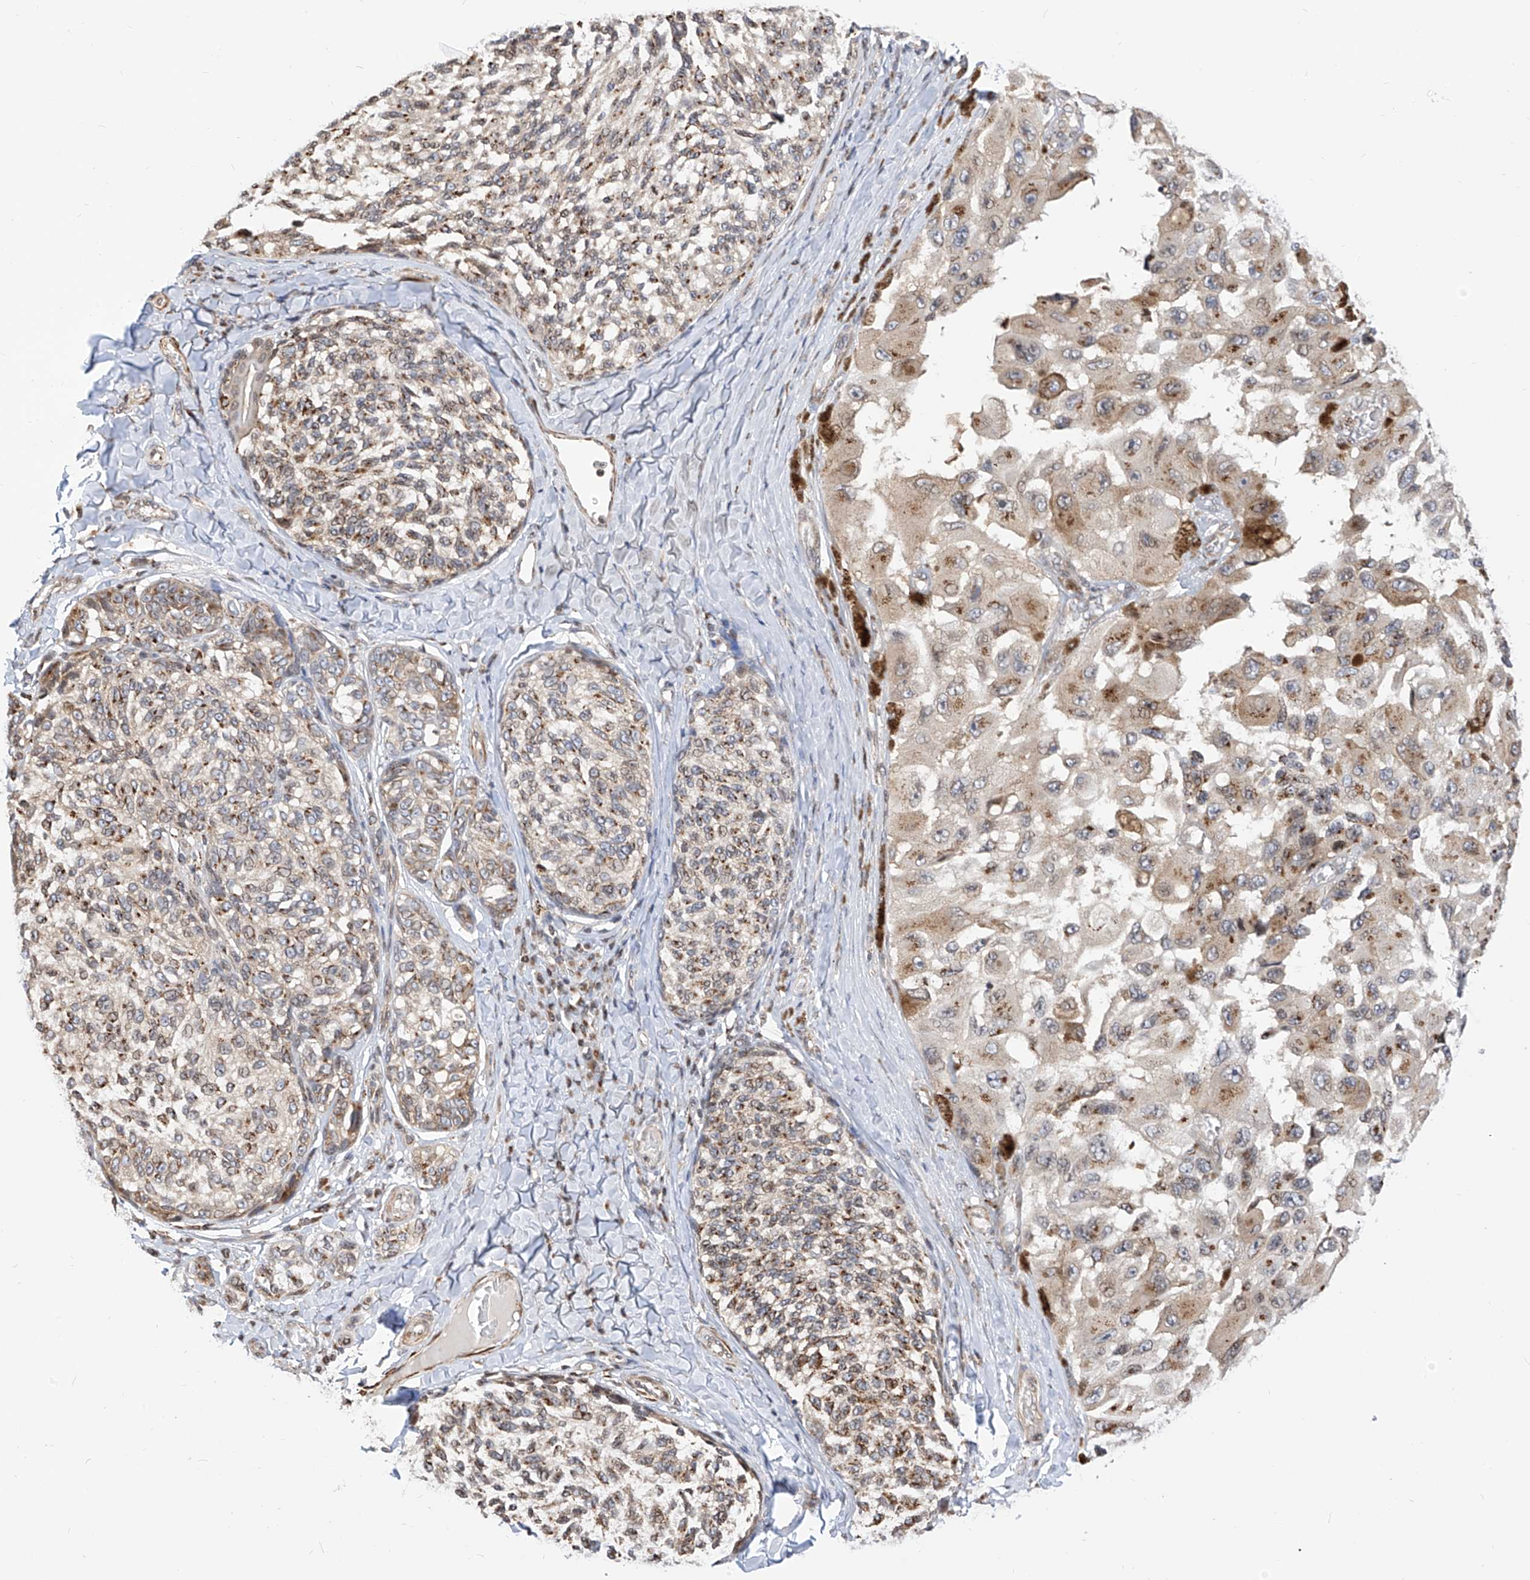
{"staining": {"intensity": "moderate", "quantity": "25%-75%", "location": "cytoplasmic/membranous"}, "tissue": "melanoma", "cell_type": "Tumor cells", "image_type": "cancer", "snomed": [{"axis": "morphology", "description": "Malignant melanoma, NOS"}, {"axis": "topography", "description": "Skin"}], "caption": "Immunohistochemical staining of human malignant melanoma reveals moderate cytoplasmic/membranous protein expression in approximately 25%-75% of tumor cells.", "gene": "TTLL8", "patient": {"sex": "female", "age": 73}}